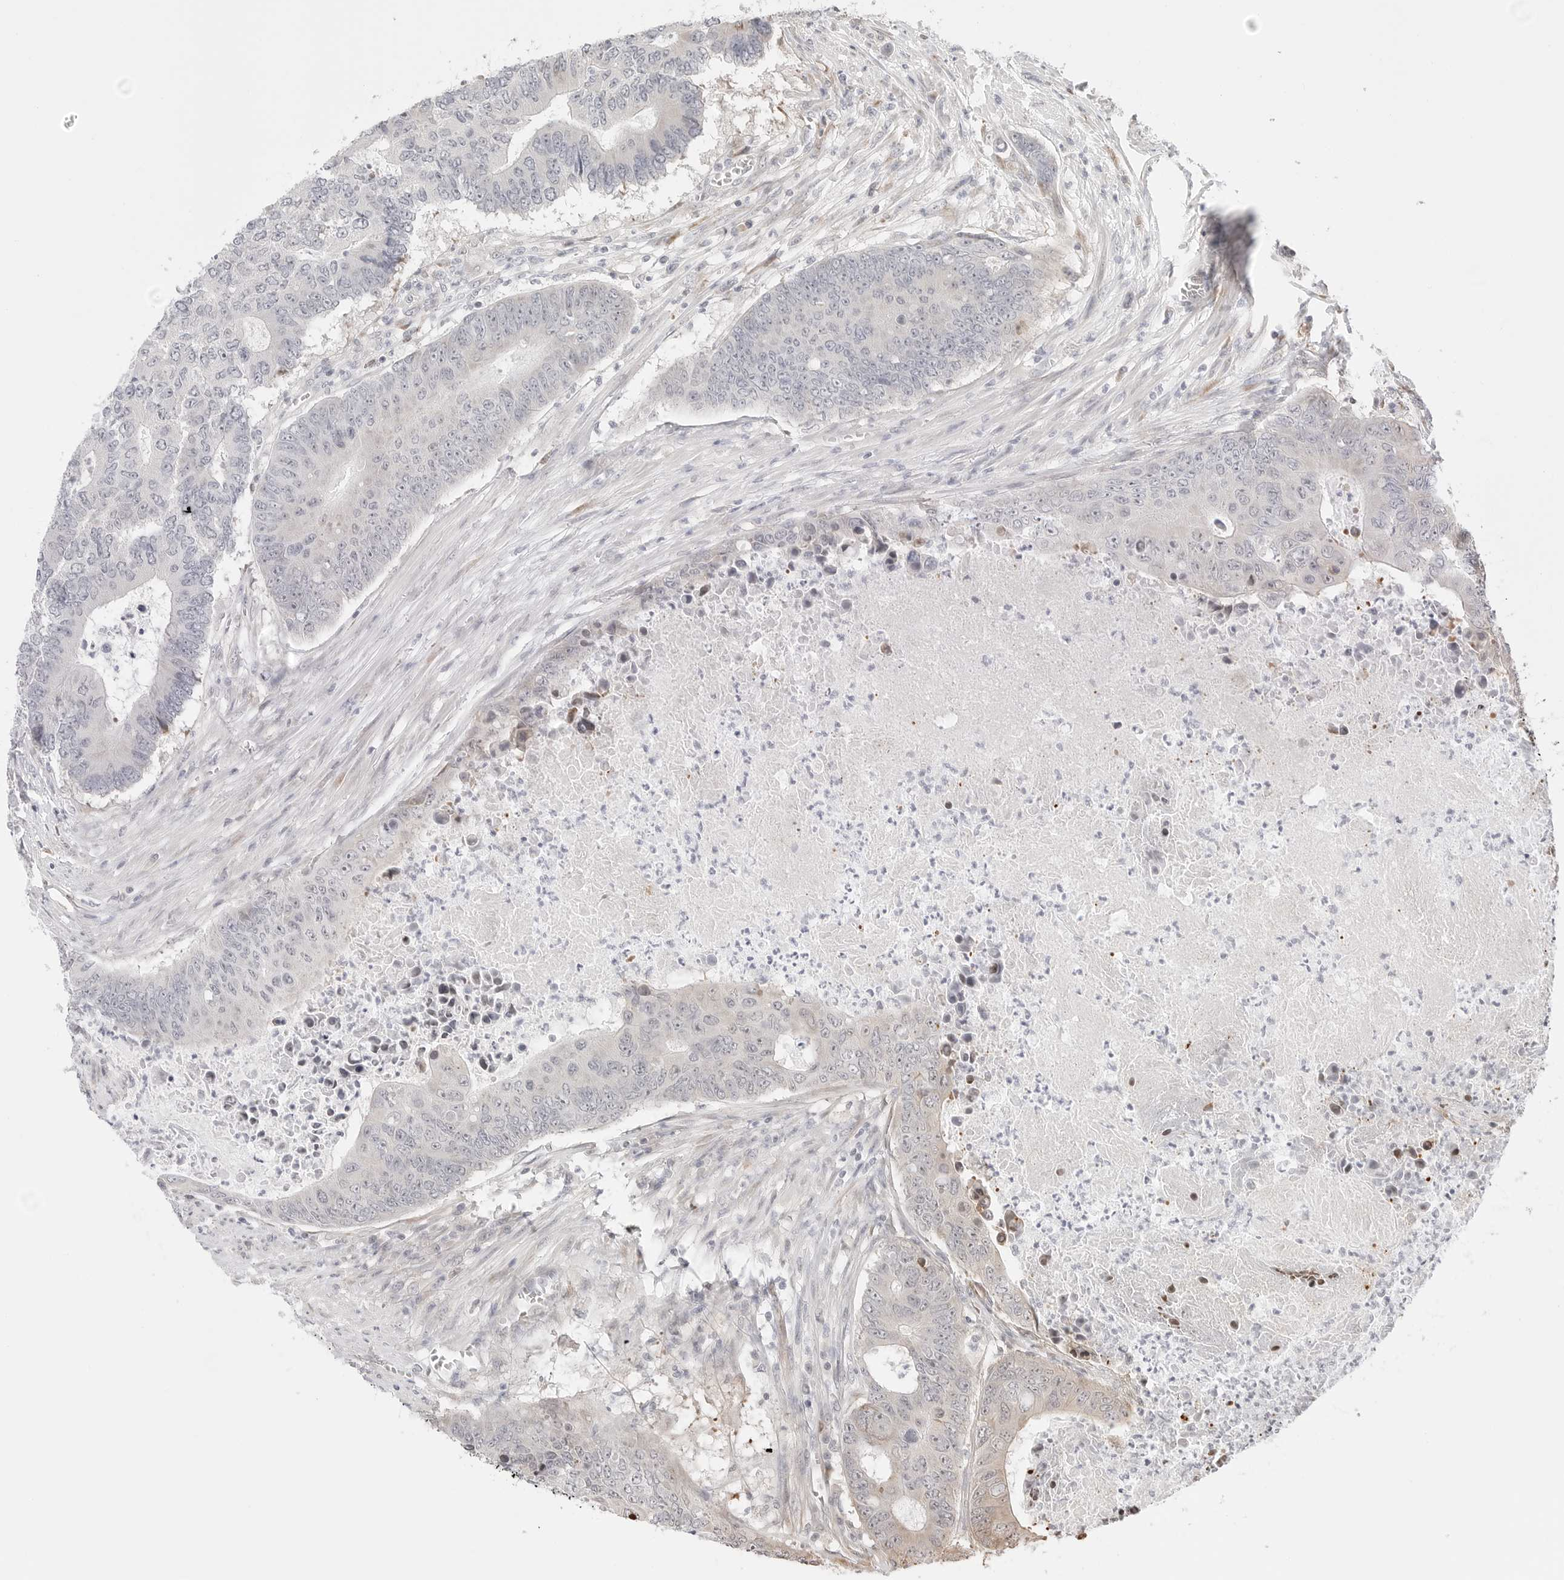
{"staining": {"intensity": "negative", "quantity": "none", "location": "none"}, "tissue": "colorectal cancer", "cell_type": "Tumor cells", "image_type": "cancer", "snomed": [{"axis": "morphology", "description": "Adenocarcinoma, NOS"}, {"axis": "topography", "description": "Colon"}], "caption": "The photomicrograph exhibits no staining of tumor cells in colorectal cancer.", "gene": "FKBP14", "patient": {"sex": "male", "age": 87}}